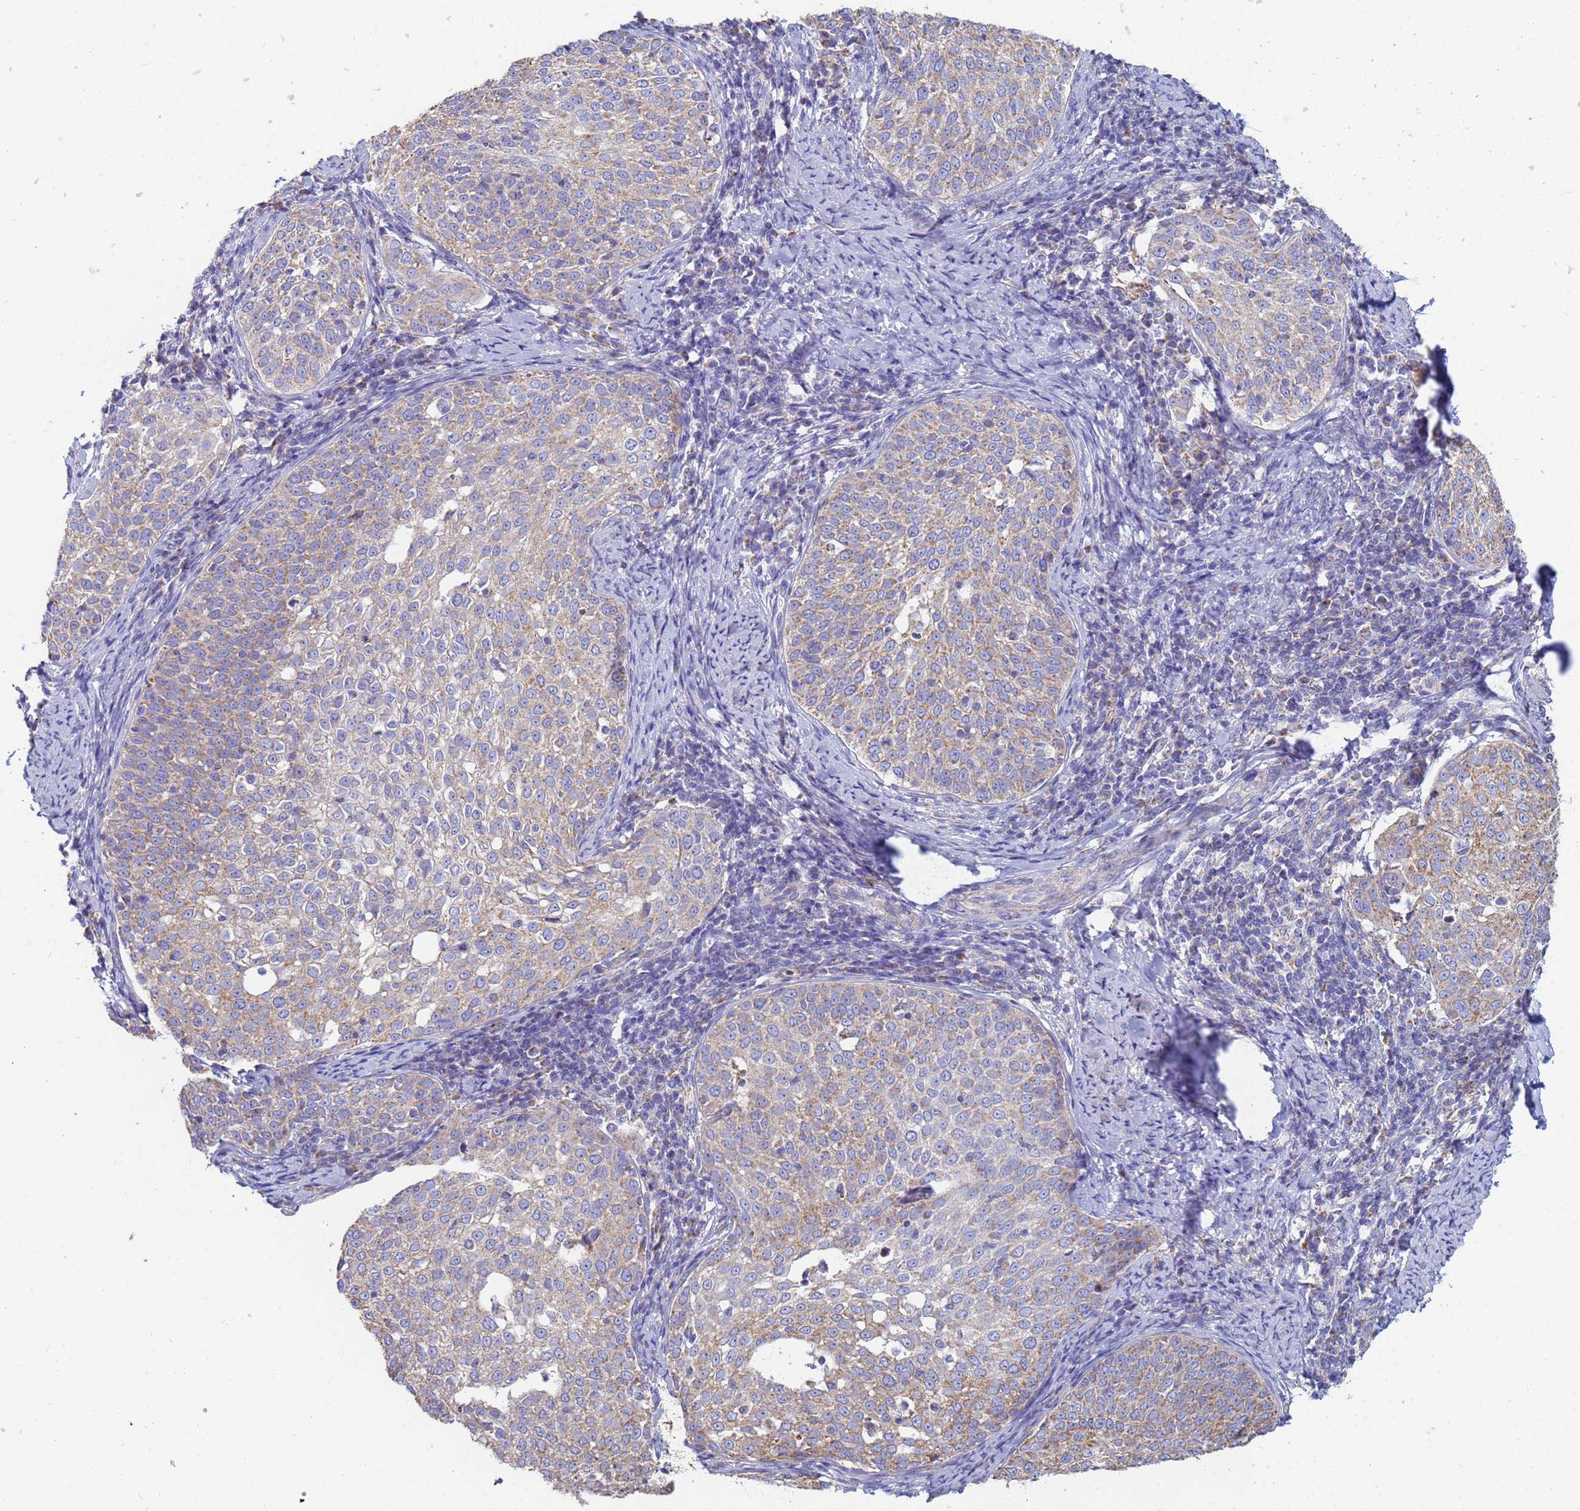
{"staining": {"intensity": "moderate", "quantity": ">75%", "location": "cytoplasmic/membranous"}, "tissue": "cervical cancer", "cell_type": "Tumor cells", "image_type": "cancer", "snomed": [{"axis": "morphology", "description": "Squamous cell carcinoma, NOS"}, {"axis": "topography", "description": "Cervix"}], "caption": "Immunohistochemistry (IHC) (DAB (3,3'-diaminobenzidine)) staining of squamous cell carcinoma (cervical) reveals moderate cytoplasmic/membranous protein positivity in about >75% of tumor cells.", "gene": "UQCRH", "patient": {"sex": "female", "age": 57}}